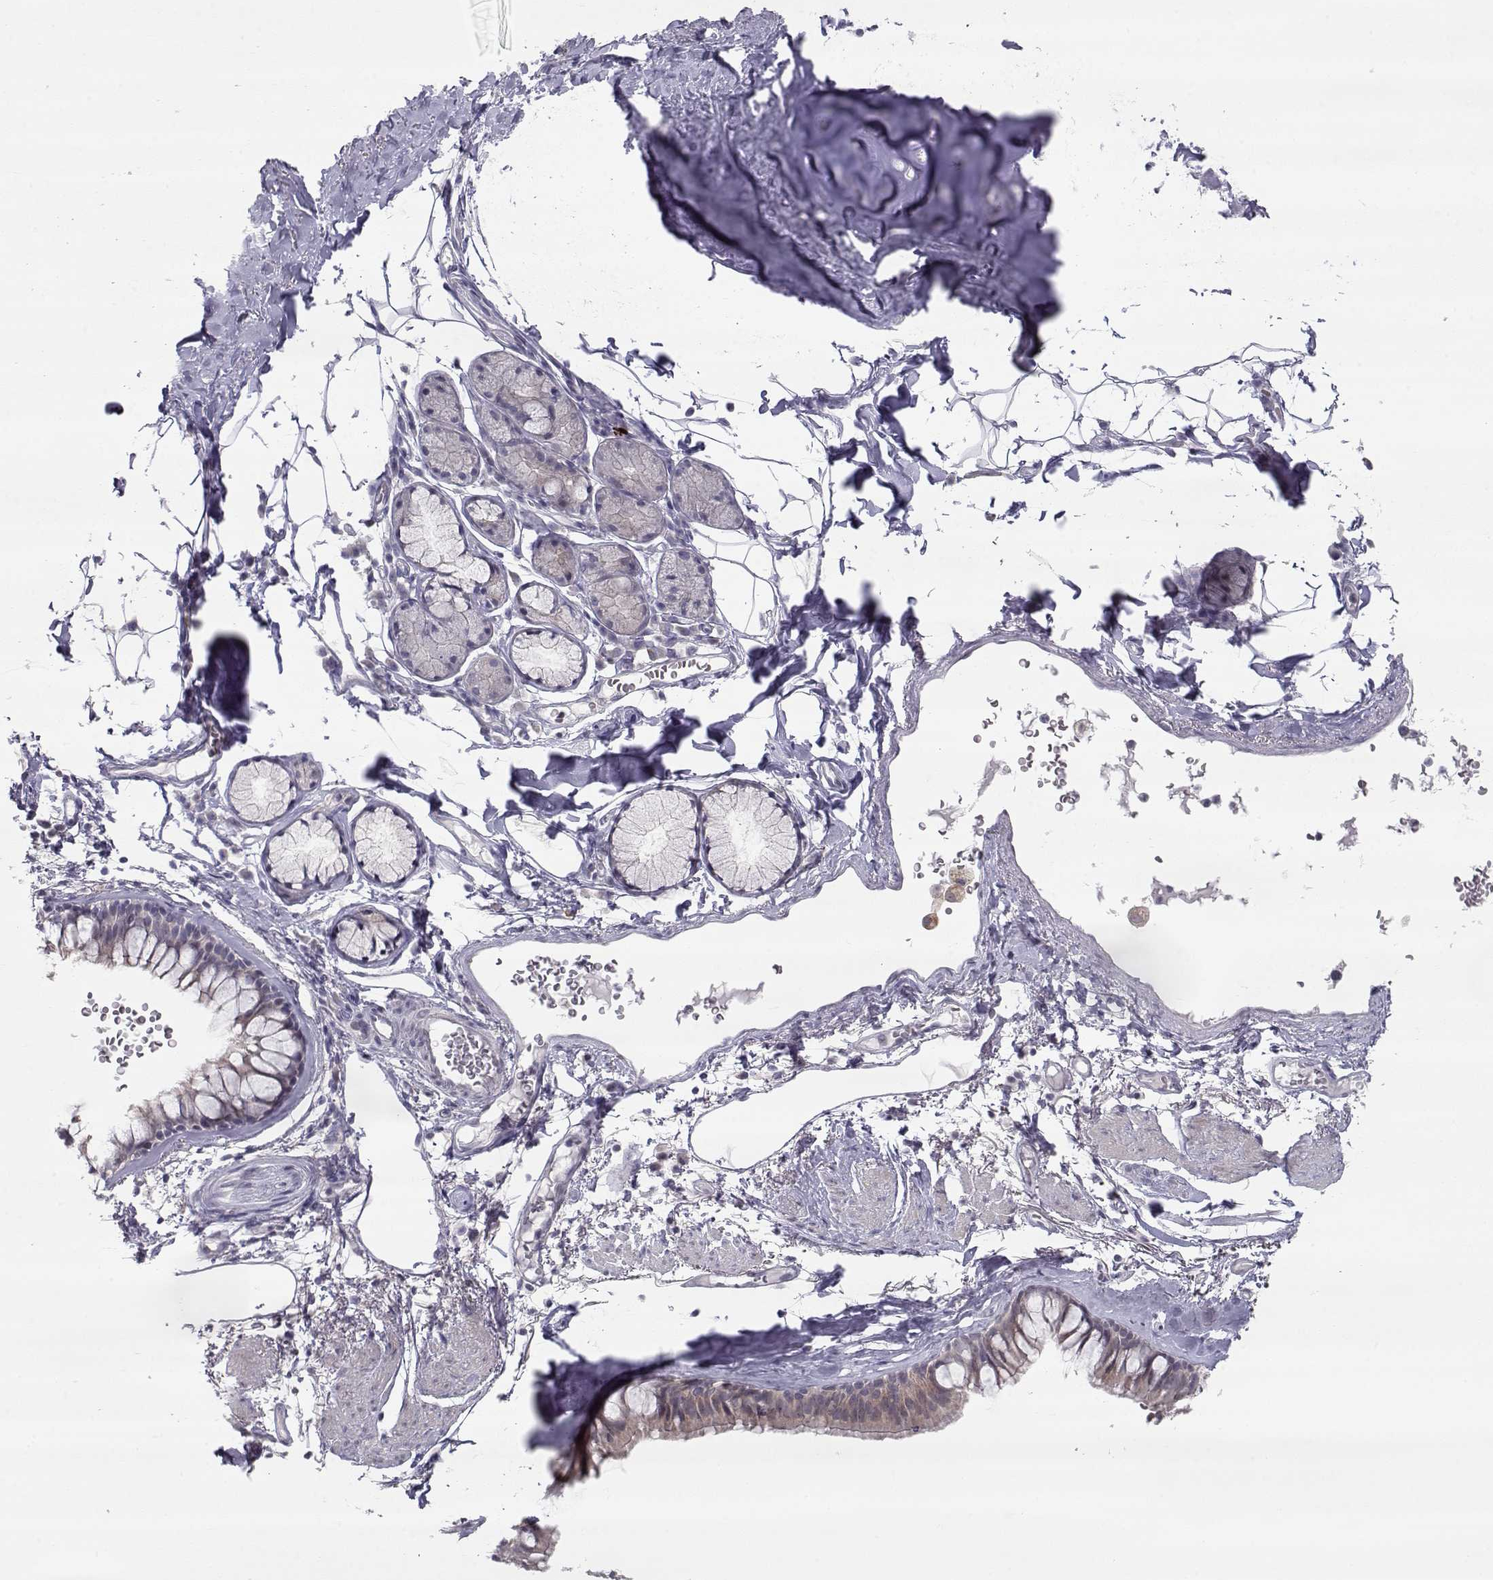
{"staining": {"intensity": "weak", "quantity": "<25%", "location": "cytoplasmic/membranous"}, "tissue": "bronchus", "cell_type": "Respiratory epithelial cells", "image_type": "normal", "snomed": [{"axis": "morphology", "description": "Normal tissue, NOS"}, {"axis": "morphology", "description": "Squamous cell carcinoma, NOS"}, {"axis": "topography", "description": "Cartilage tissue"}, {"axis": "topography", "description": "Bronchus"}], "caption": "This is an immunohistochemistry (IHC) photomicrograph of unremarkable bronchus. There is no expression in respiratory epithelial cells.", "gene": "NPVF", "patient": {"sex": "male", "age": 72}}